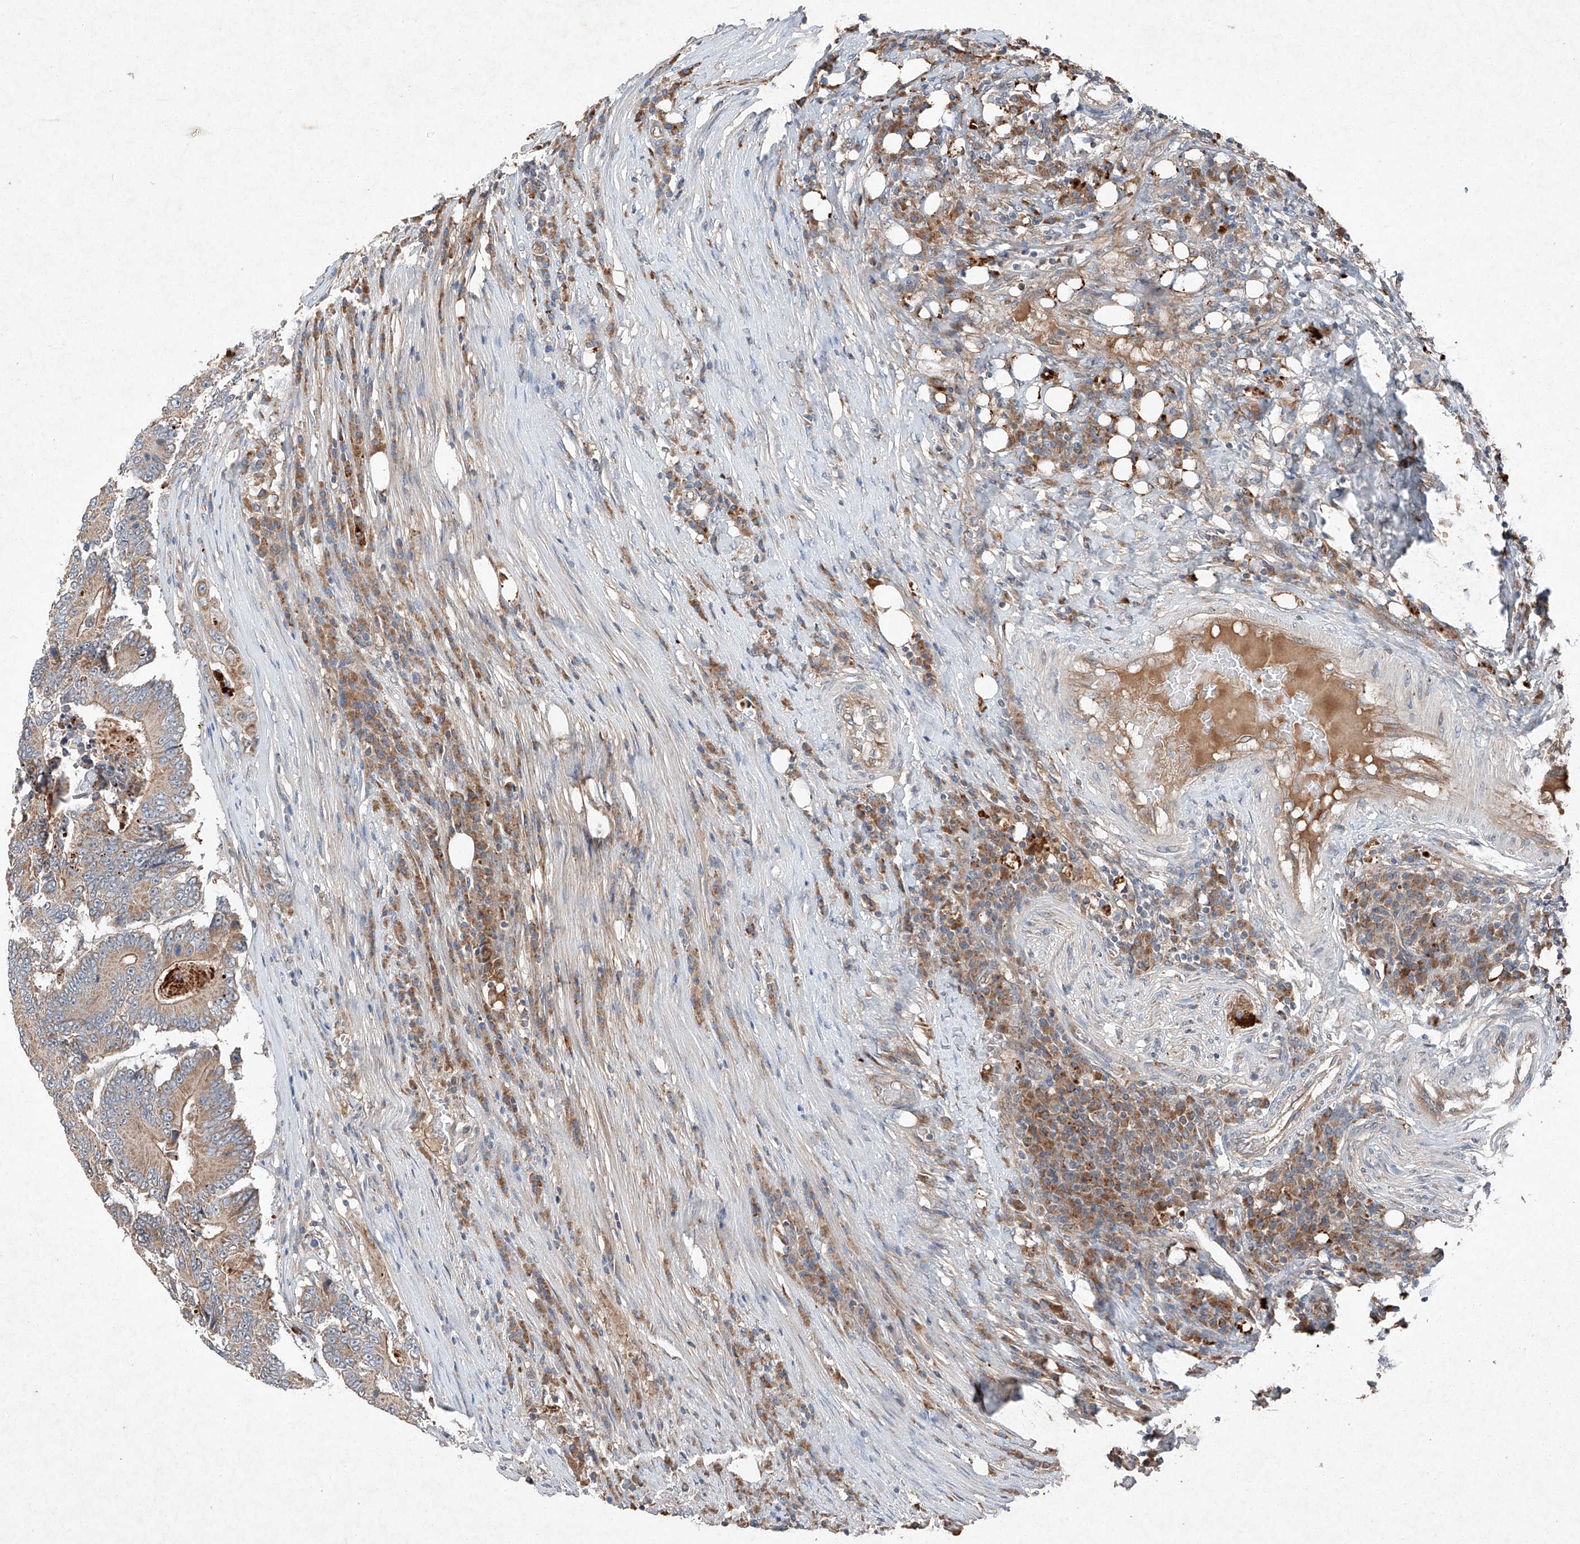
{"staining": {"intensity": "weak", "quantity": "25%-75%", "location": "cytoplasmic/membranous"}, "tissue": "colorectal cancer", "cell_type": "Tumor cells", "image_type": "cancer", "snomed": [{"axis": "morphology", "description": "Adenocarcinoma, NOS"}, {"axis": "topography", "description": "Colon"}], "caption": "Colorectal adenocarcinoma stained for a protein reveals weak cytoplasmic/membranous positivity in tumor cells.", "gene": "RUSC1", "patient": {"sex": "male", "age": 83}}